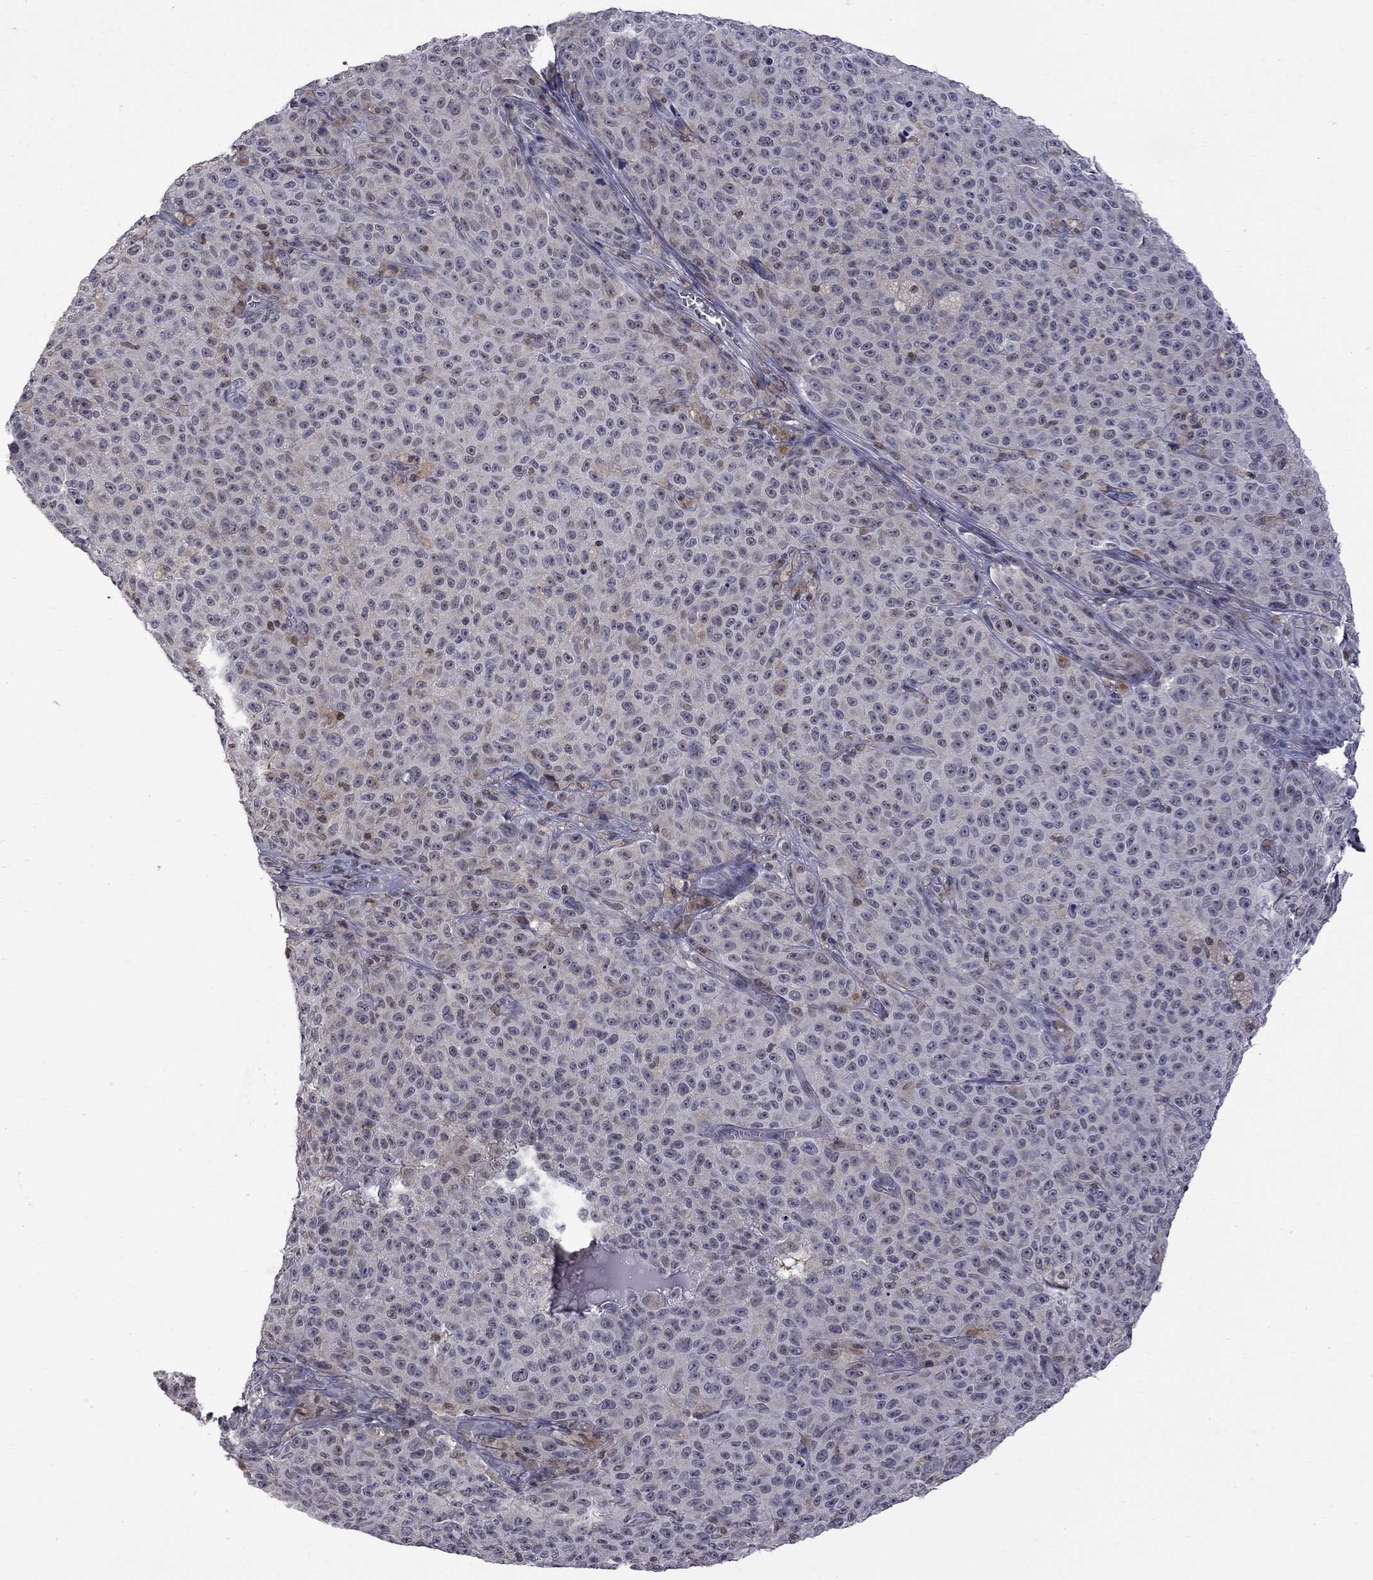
{"staining": {"intensity": "negative", "quantity": "none", "location": "none"}, "tissue": "melanoma", "cell_type": "Tumor cells", "image_type": "cancer", "snomed": [{"axis": "morphology", "description": "Malignant melanoma, NOS"}, {"axis": "topography", "description": "Skin"}], "caption": "The immunohistochemistry (IHC) photomicrograph has no significant staining in tumor cells of malignant melanoma tissue.", "gene": "RFWD3", "patient": {"sex": "female", "age": 82}}